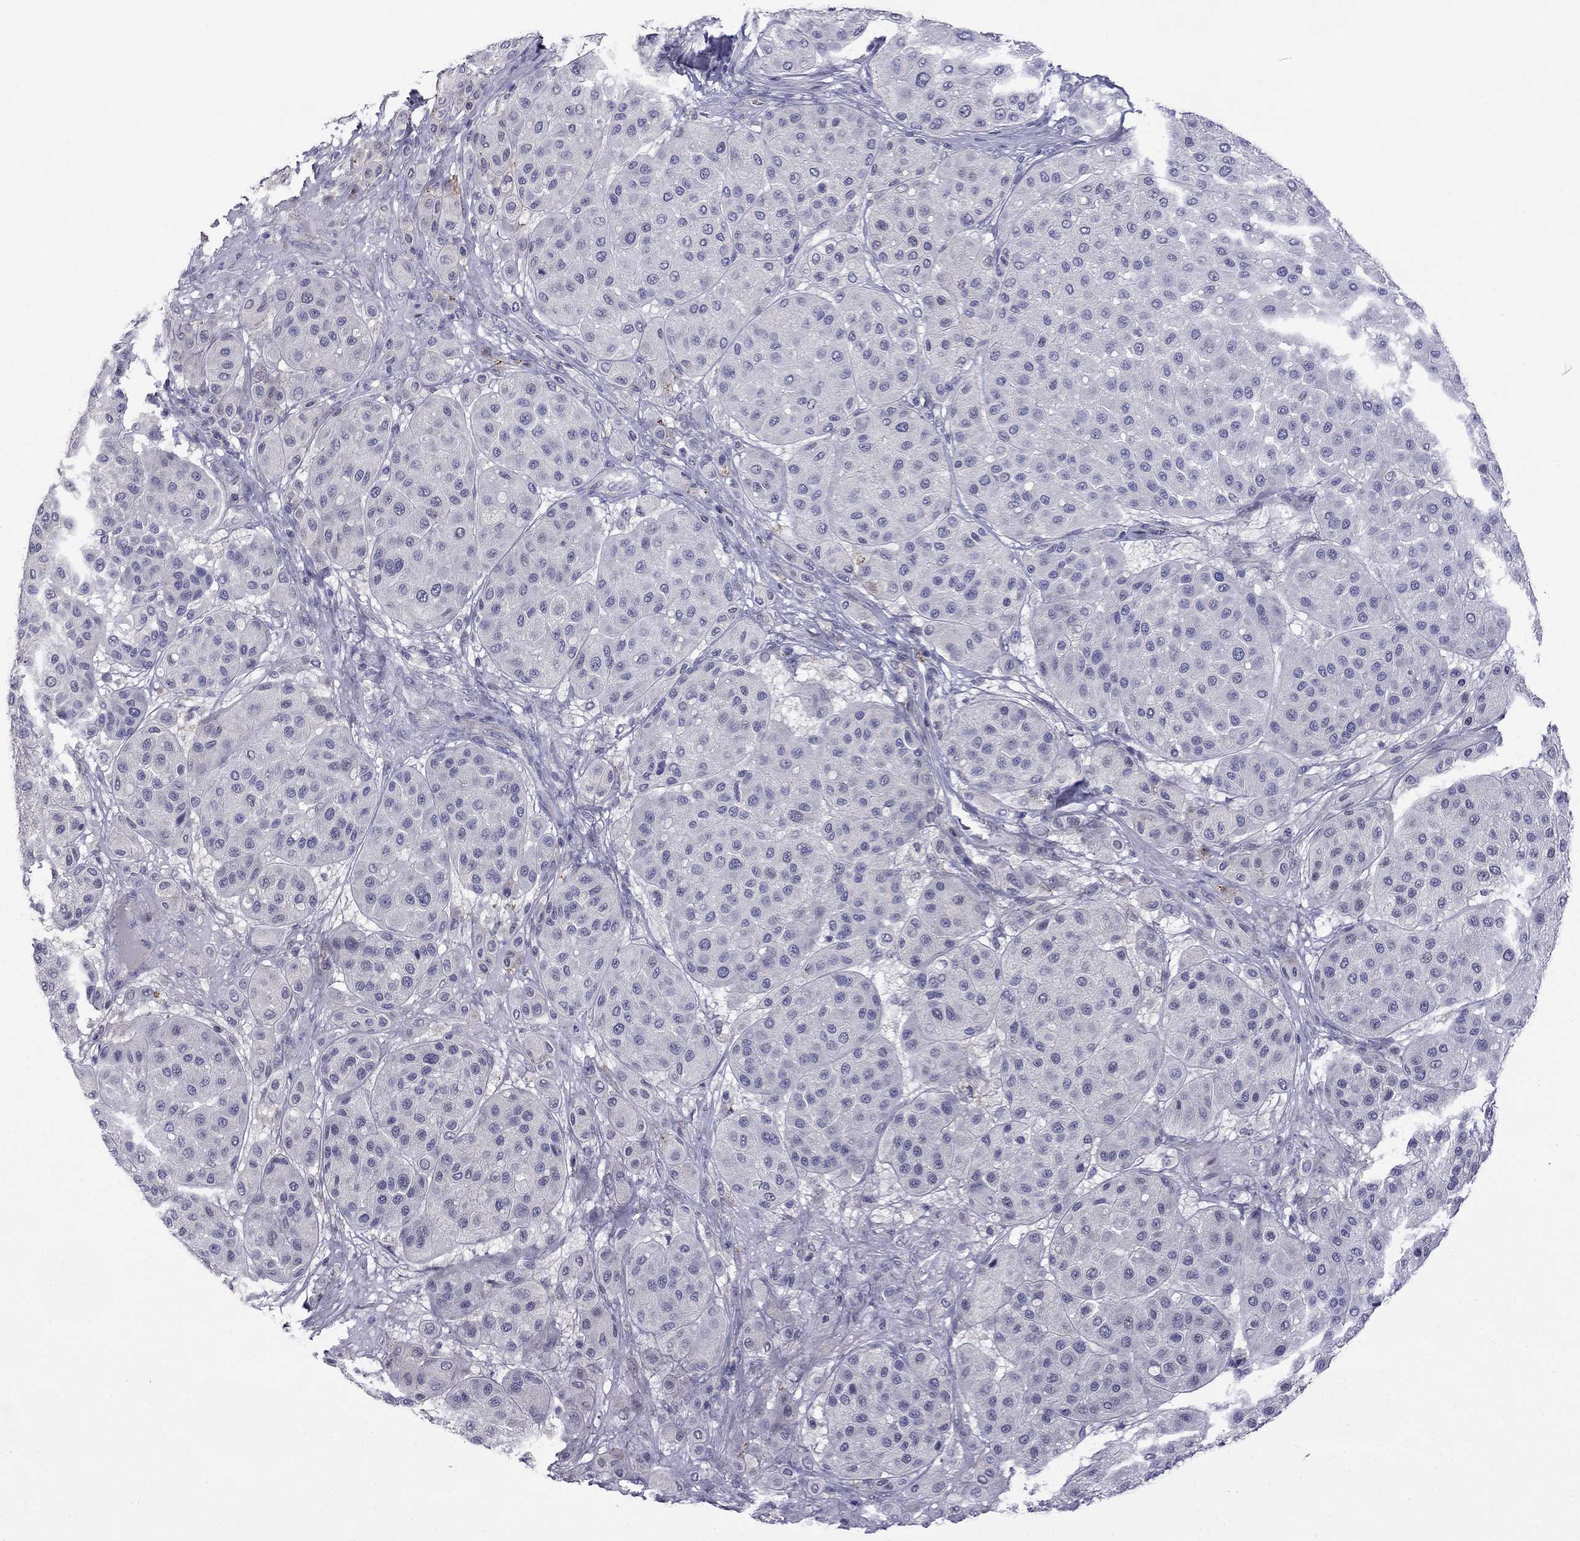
{"staining": {"intensity": "negative", "quantity": "none", "location": "none"}, "tissue": "melanoma", "cell_type": "Tumor cells", "image_type": "cancer", "snomed": [{"axis": "morphology", "description": "Malignant melanoma, Metastatic site"}, {"axis": "topography", "description": "Smooth muscle"}], "caption": "There is no significant staining in tumor cells of malignant melanoma (metastatic site).", "gene": "PRR18", "patient": {"sex": "male", "age": 41}}